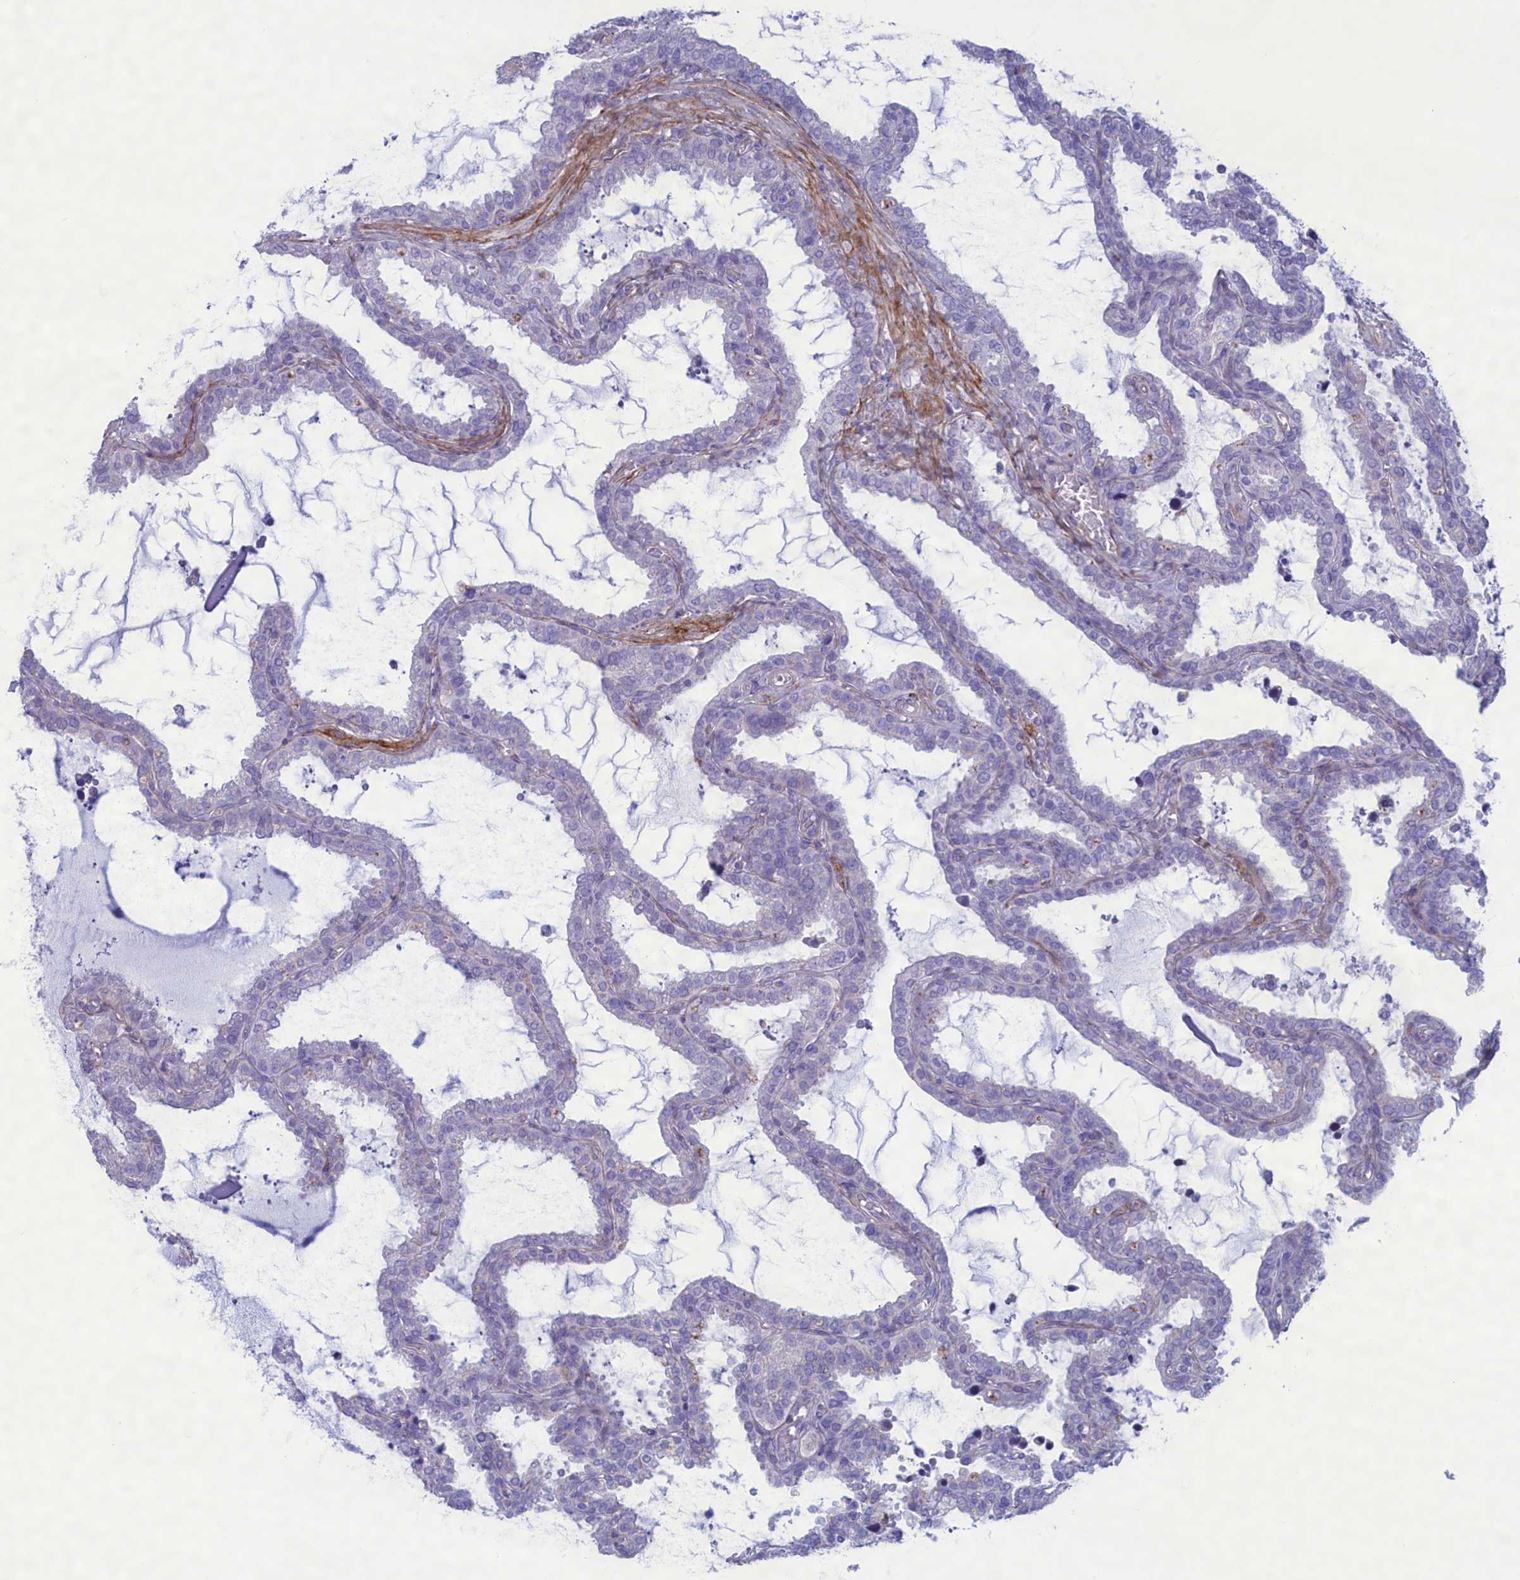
{"staining": {"intensity": "moderate", "quantity": "<25%", "location": "cytoplasmic/membranous"}, "tissue": "seminal vesicle", "cell_type": "Glandular cells", "image_type": "normal", "snomed": [{"axis": "morphology", "description": "Normal tissue, NOS"}, {"axis": "topography", "description": "Seminal veicle"}], "caption": "Immunohistochemistry (IHC) histopathology image of unremarkable seminal vesicle: seminal vesicle stained using immunohistochemistry (IHC) demonstrates low levels of moderate protein expression localized specifically in the cytoplasmic/membranous of glandular cells, appearing as a cytoplasmic/membranous brown color.", "gene": "MPV17L2", "patient": {"sex": "male", "age": 46}}